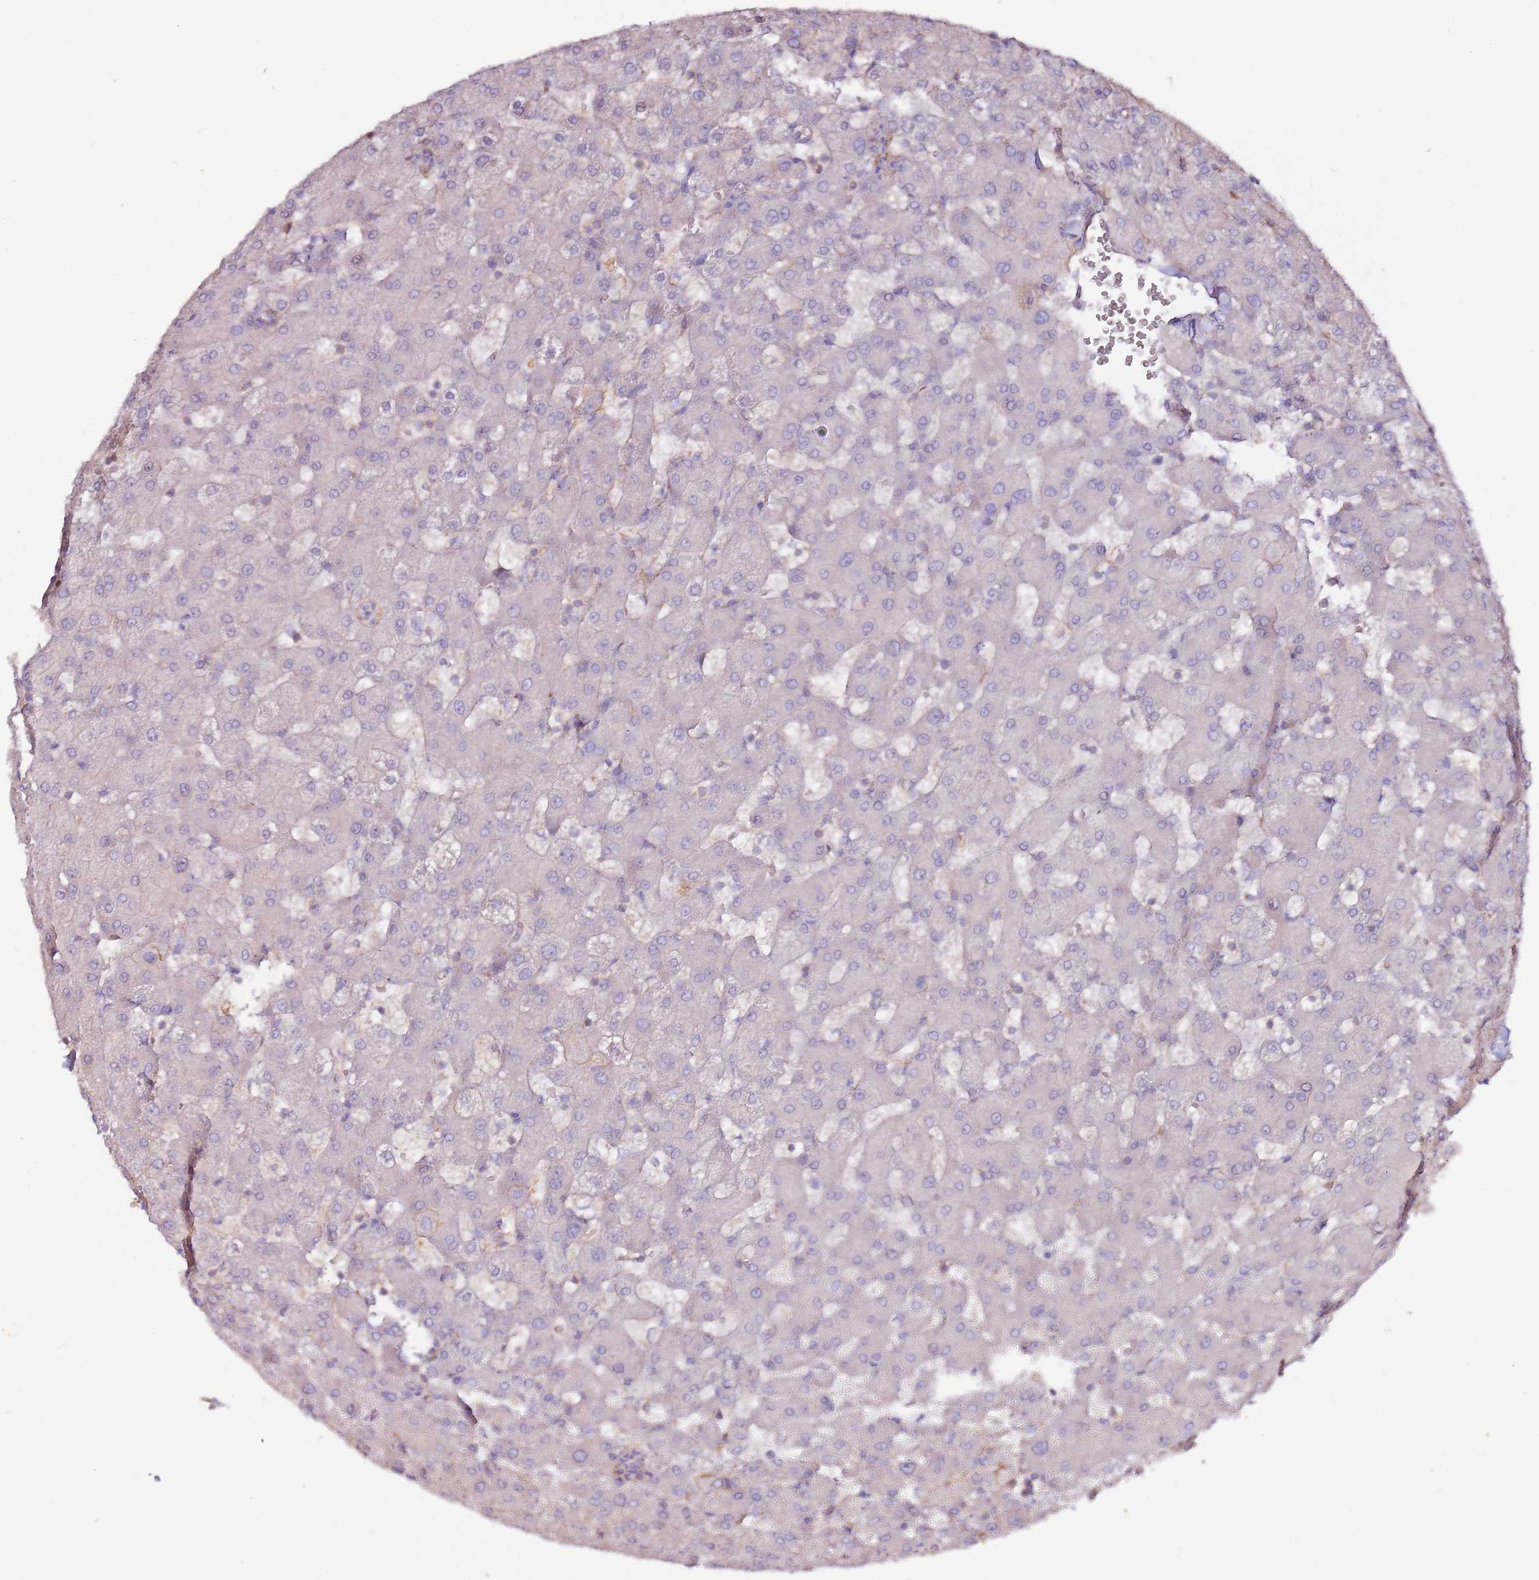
{"staining": {"intensity": "negative", "quantity": "none", "location": "none"}, "tissue": "liver", "cell_type": "Cholangiocytes", "image_type": "normal", "snomed": [{"axis": "morphology", "description": "Normal tissue, NOS"}, {"axis": "topography", "description": "Liver"}], "caption": "Human liver stained for a protein using immunohistochemistry (IHC) exhibits no positivity in cholangiocytes.", "gene": "MRGPRE", "patient": {"sex": "female", "age": 63}}